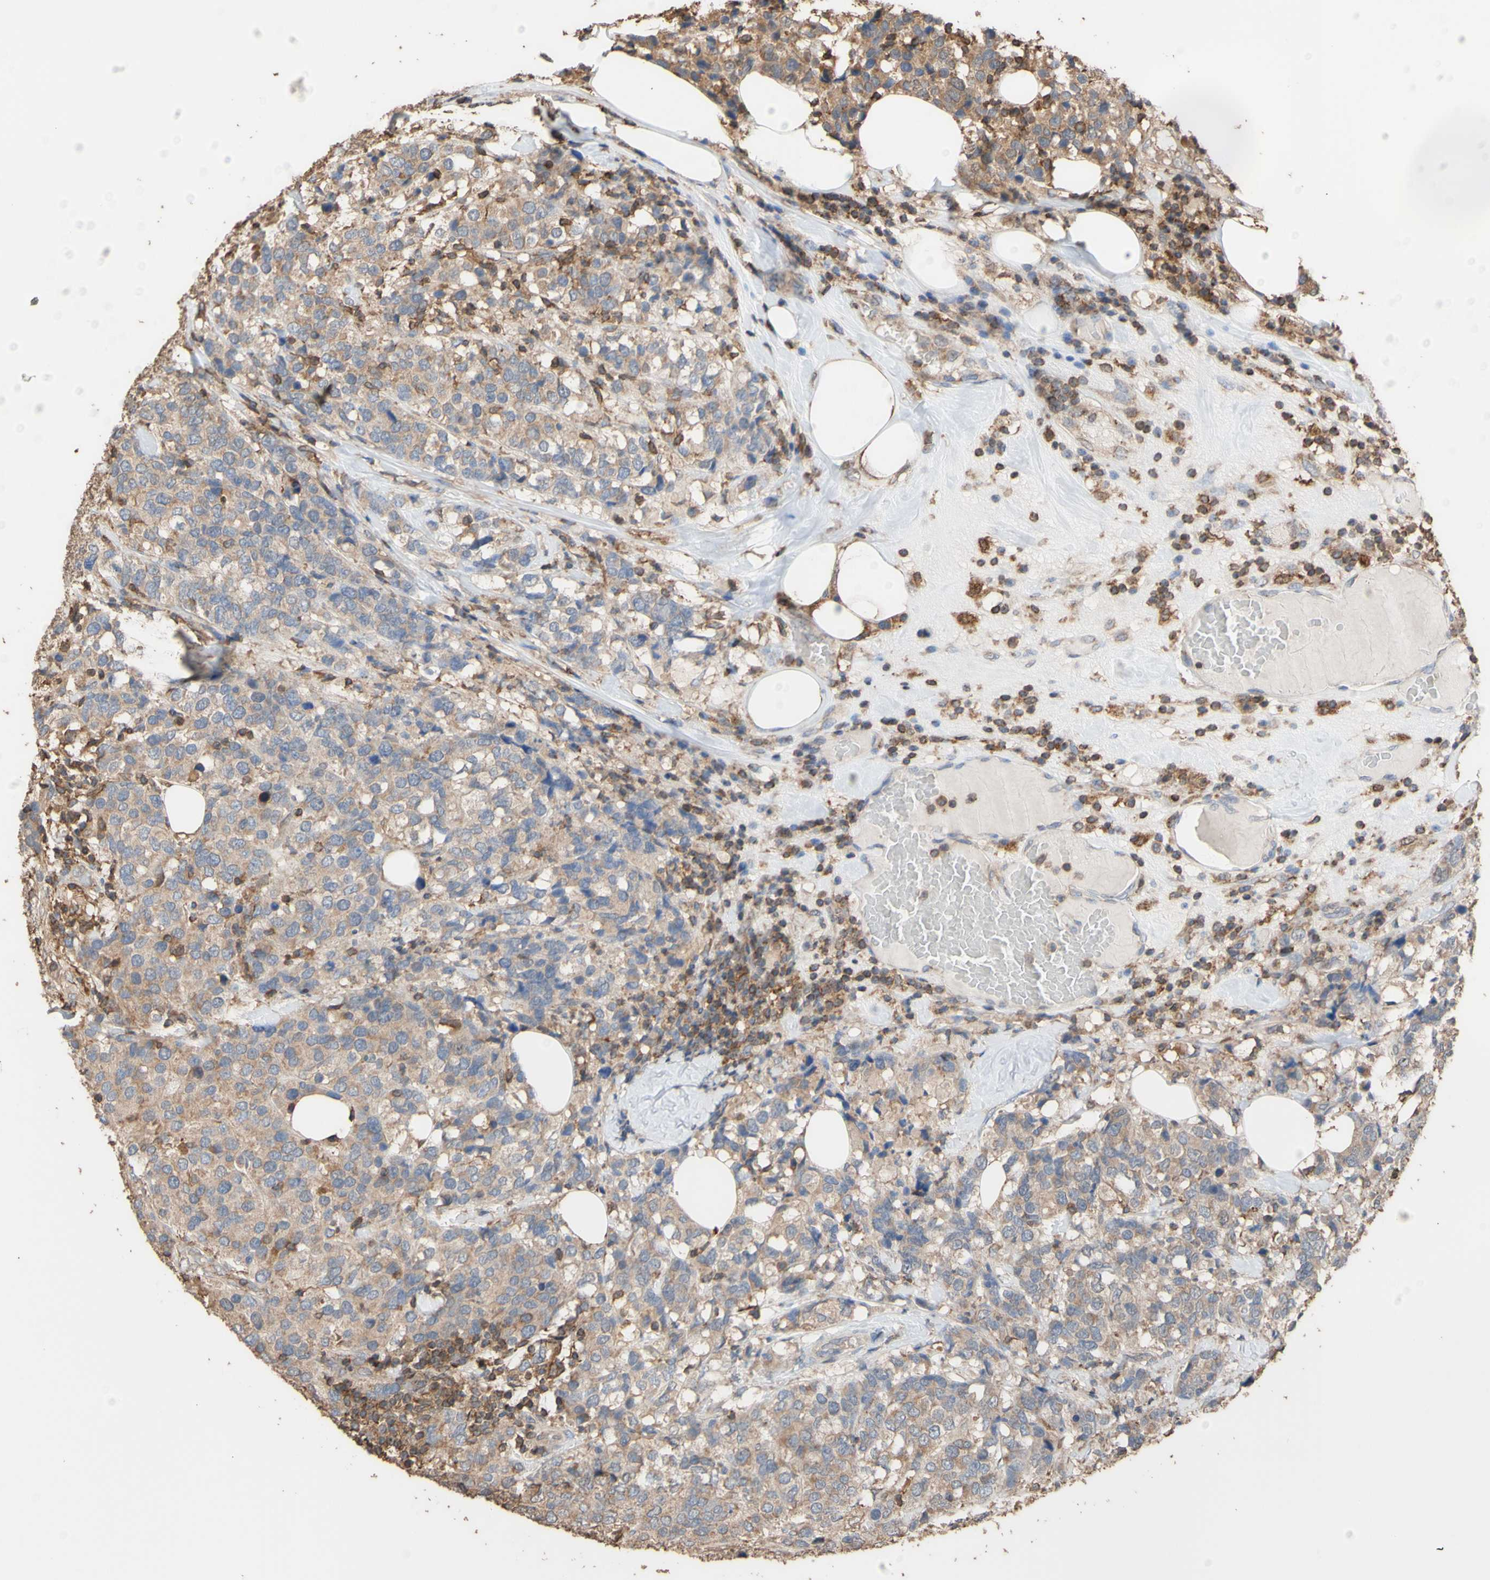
{"staining": {"intensity": "weak", "quantity": ">75%", "location": "cytoplasmic/membranous"}, "tissue": "breast cancer", "cell_type": "Tumor cells", "image_type": "cancer", "snomed": [{"axis": "morphology", "description": "Lobular carcinoma"}, {"axis": "topography", "description": "Breast"}], "caption": "This photomicrograph shows immunohistochemistry staining of human breast cancer, with low weak cytoplasmic/membranous staining in approximately >75% of tumor cells.", "gene": "ALDH9A1", "patient": {"sex": "female", "age": 59}}